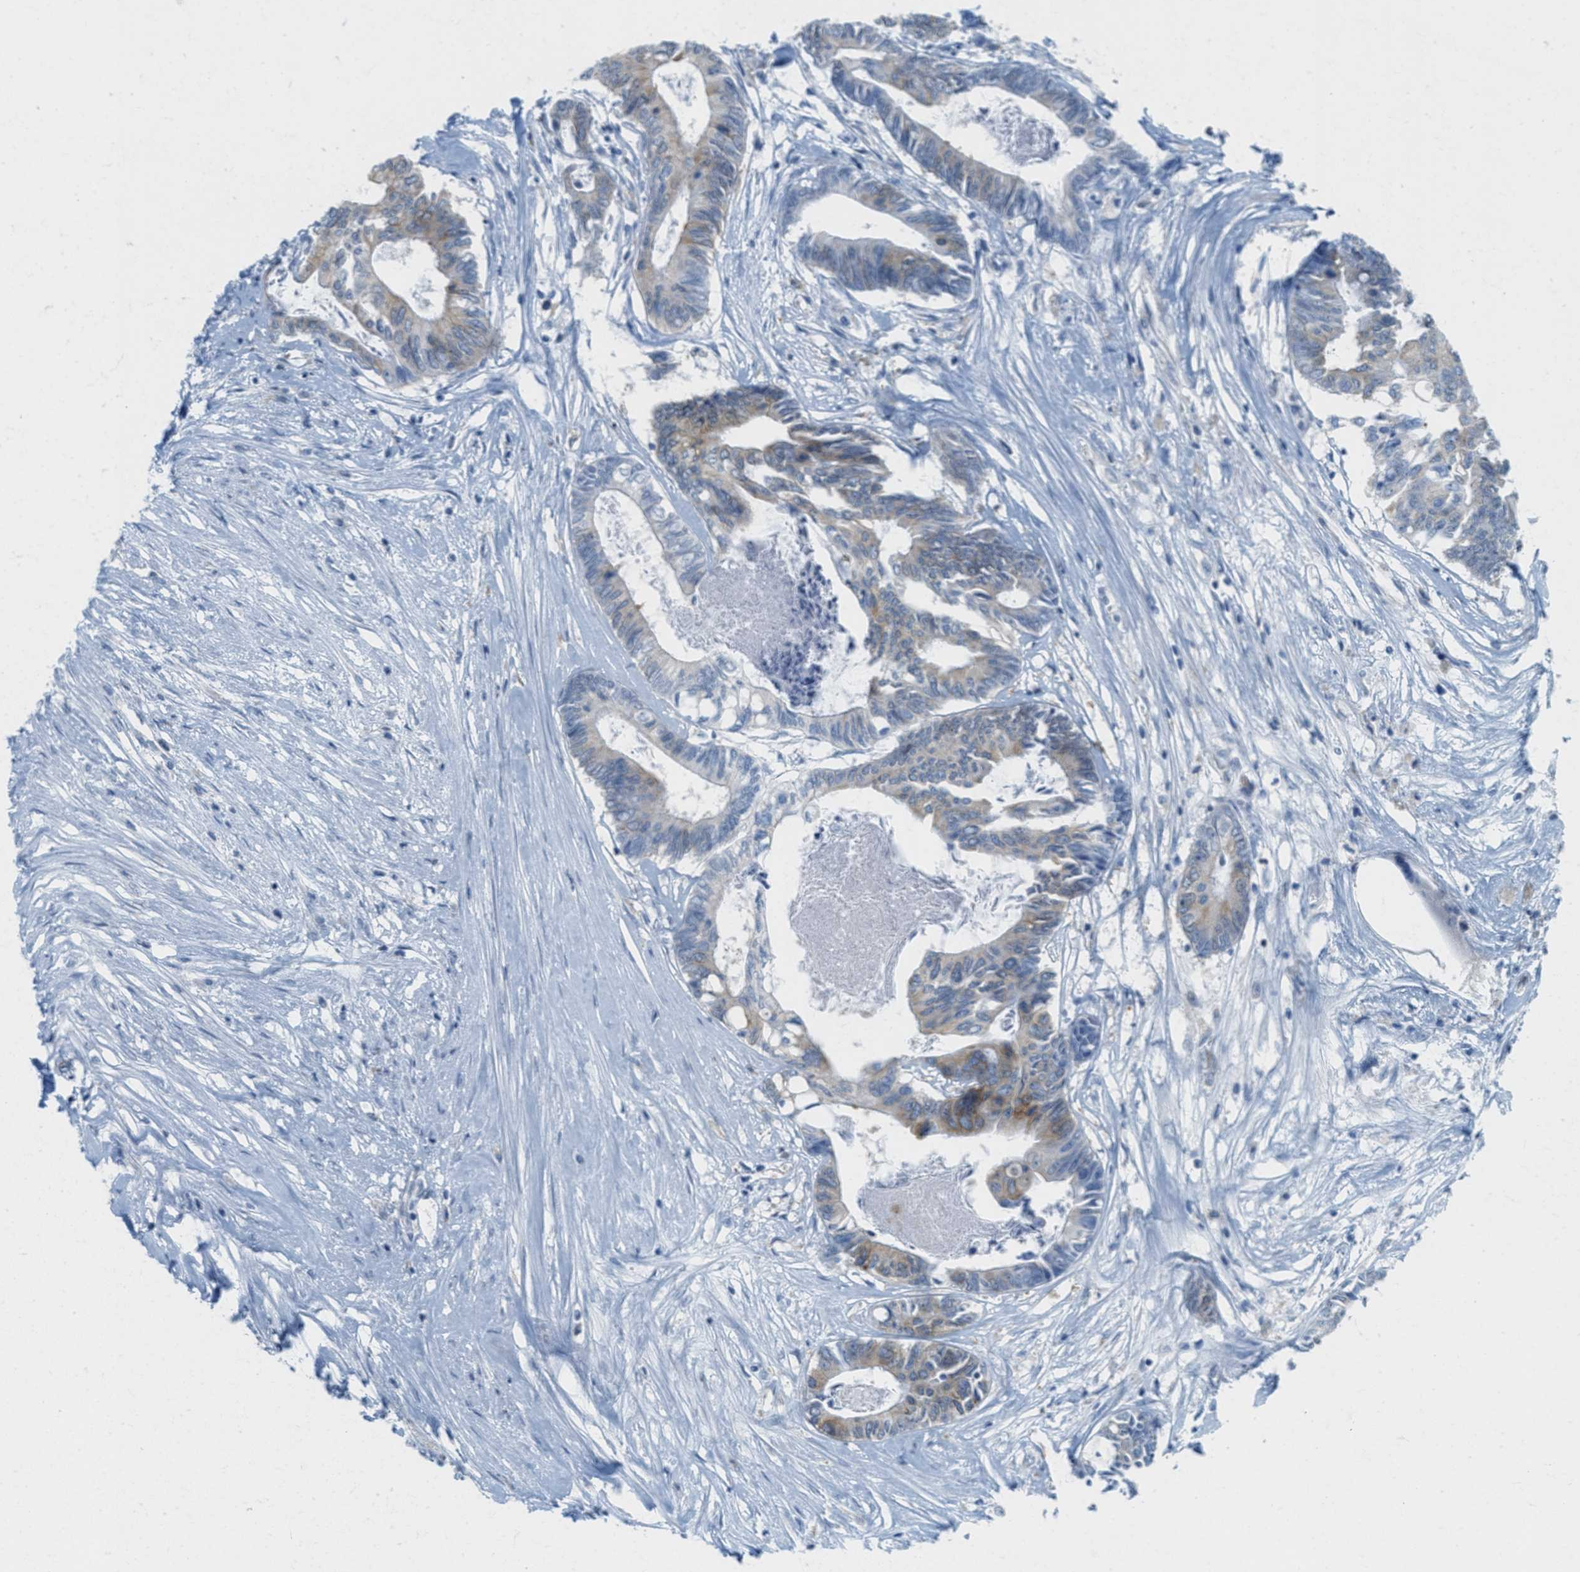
{"staining": {"intensity": "weak", "quantity": "25%-75%", "location": "cytoplasmic/membranous"}, "tissue": "colorectal cancer", "cell_type": "Tumor cells", "image_type": "cancer", "snomed": [{"axis": "morphology", "description": "Adenocarcinoma, NOS"}, {"axis": "topography", "description": "Rectum"}], "caption": "Immunohistochemical staining of colorectal adenocarcinoma demonstrates weak cytoplasmic/membranous protein expression in about 25%-75% of tumor cells. (DAB (3,3'-diaminobenzidine) IHC, brown staining for protein, blue staining for nuclei).", "gene": "TEX264", "patient": {"sex": "male", "age": 63}}